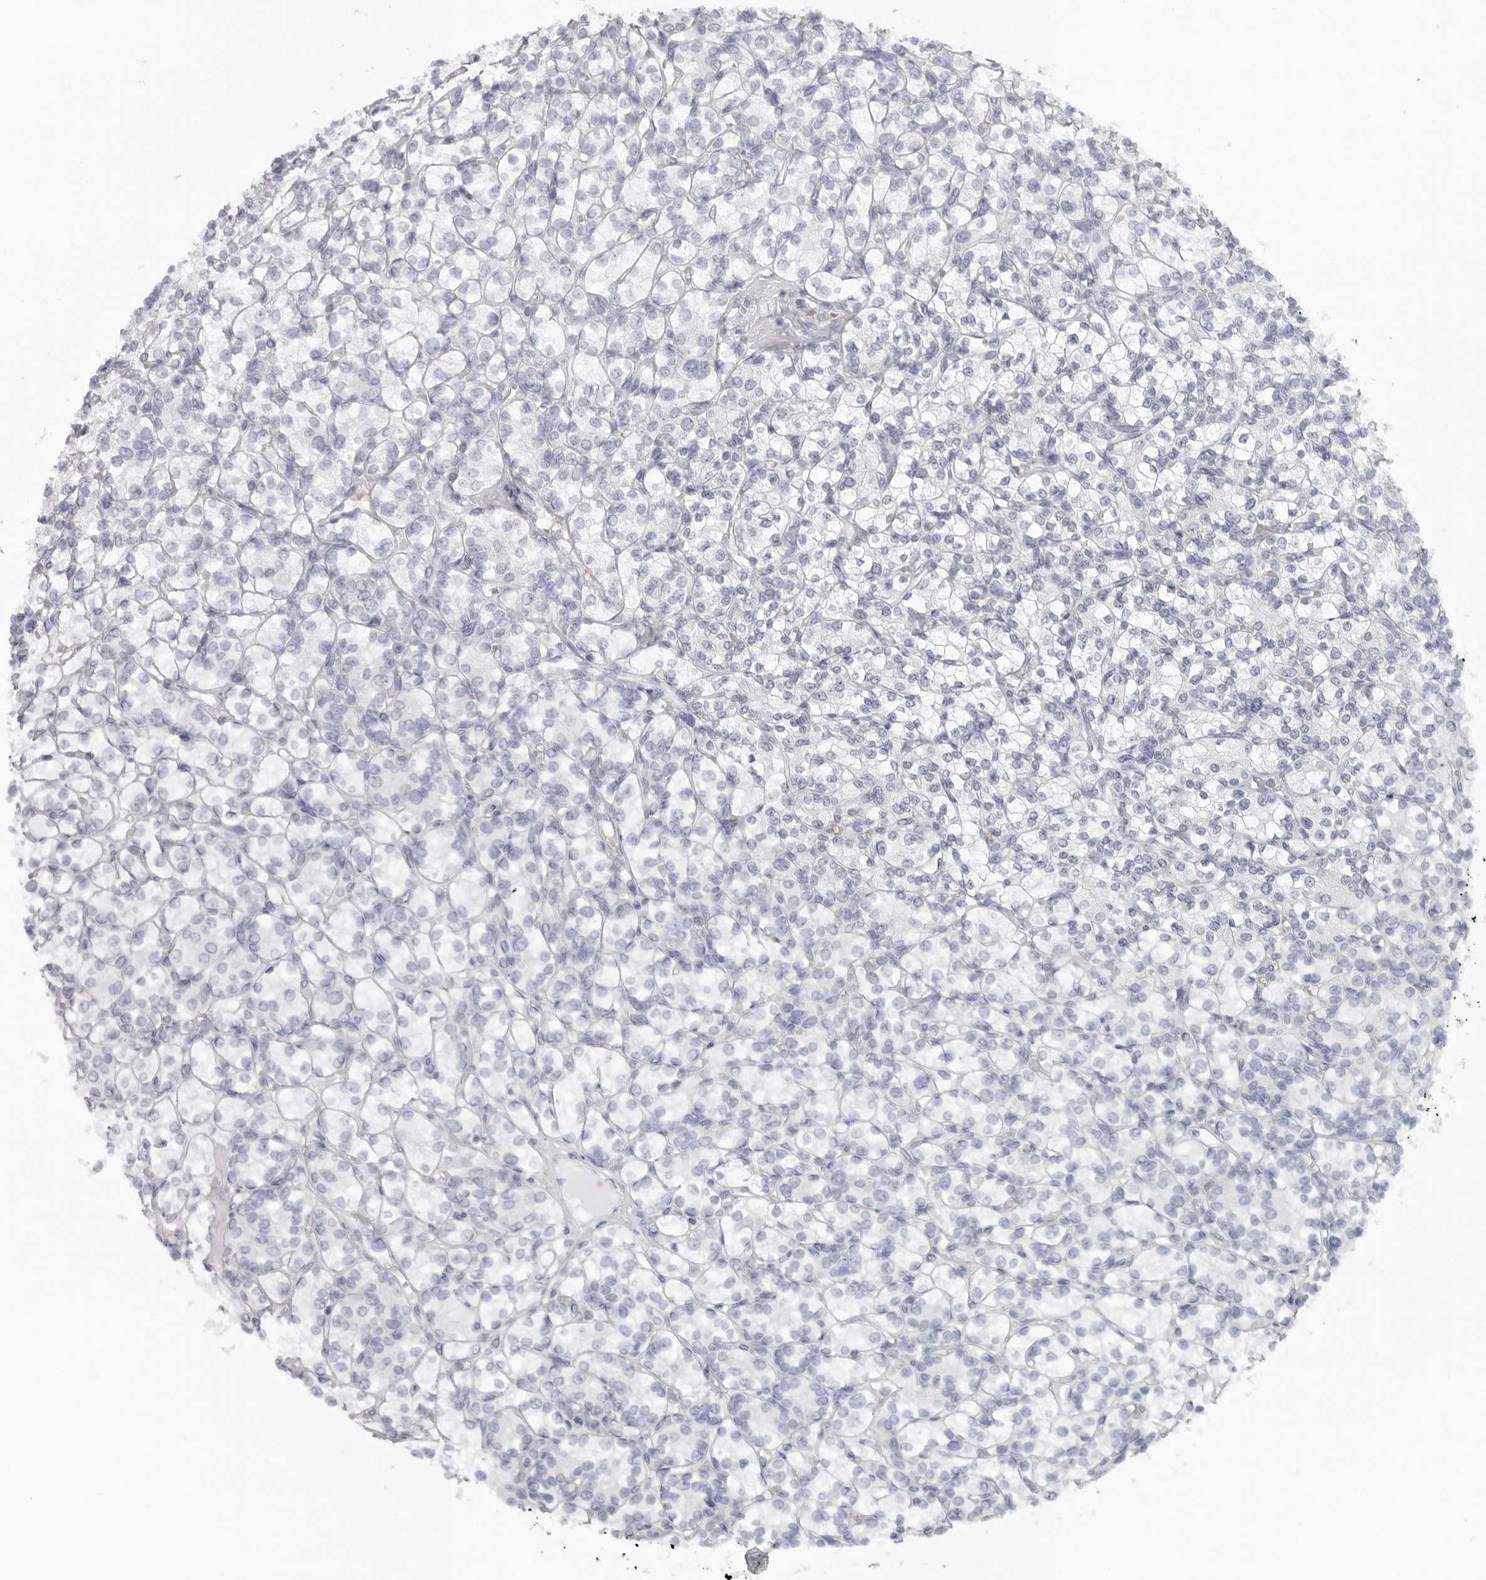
{"staining": {"intensity": "negative", "quantity": "none", "location": "none"}, "tissue": "renal cancer", "cell_type": "Tumor cells", "image_type": "cancer", "snomed": [{"axis": "morphology", "description": "Adenocarcinoma, NOS"}, {"axis": "topography", "description": "Kidney"}], "caption": "An IHC photomicrograph of renal cancer (adenocarcinoma) is shown. There is no staining in tumor cells of renal cancer (adenocarcinoma).", "gene": "EPB41", "patient": {"sex": "male", "age": 77}}